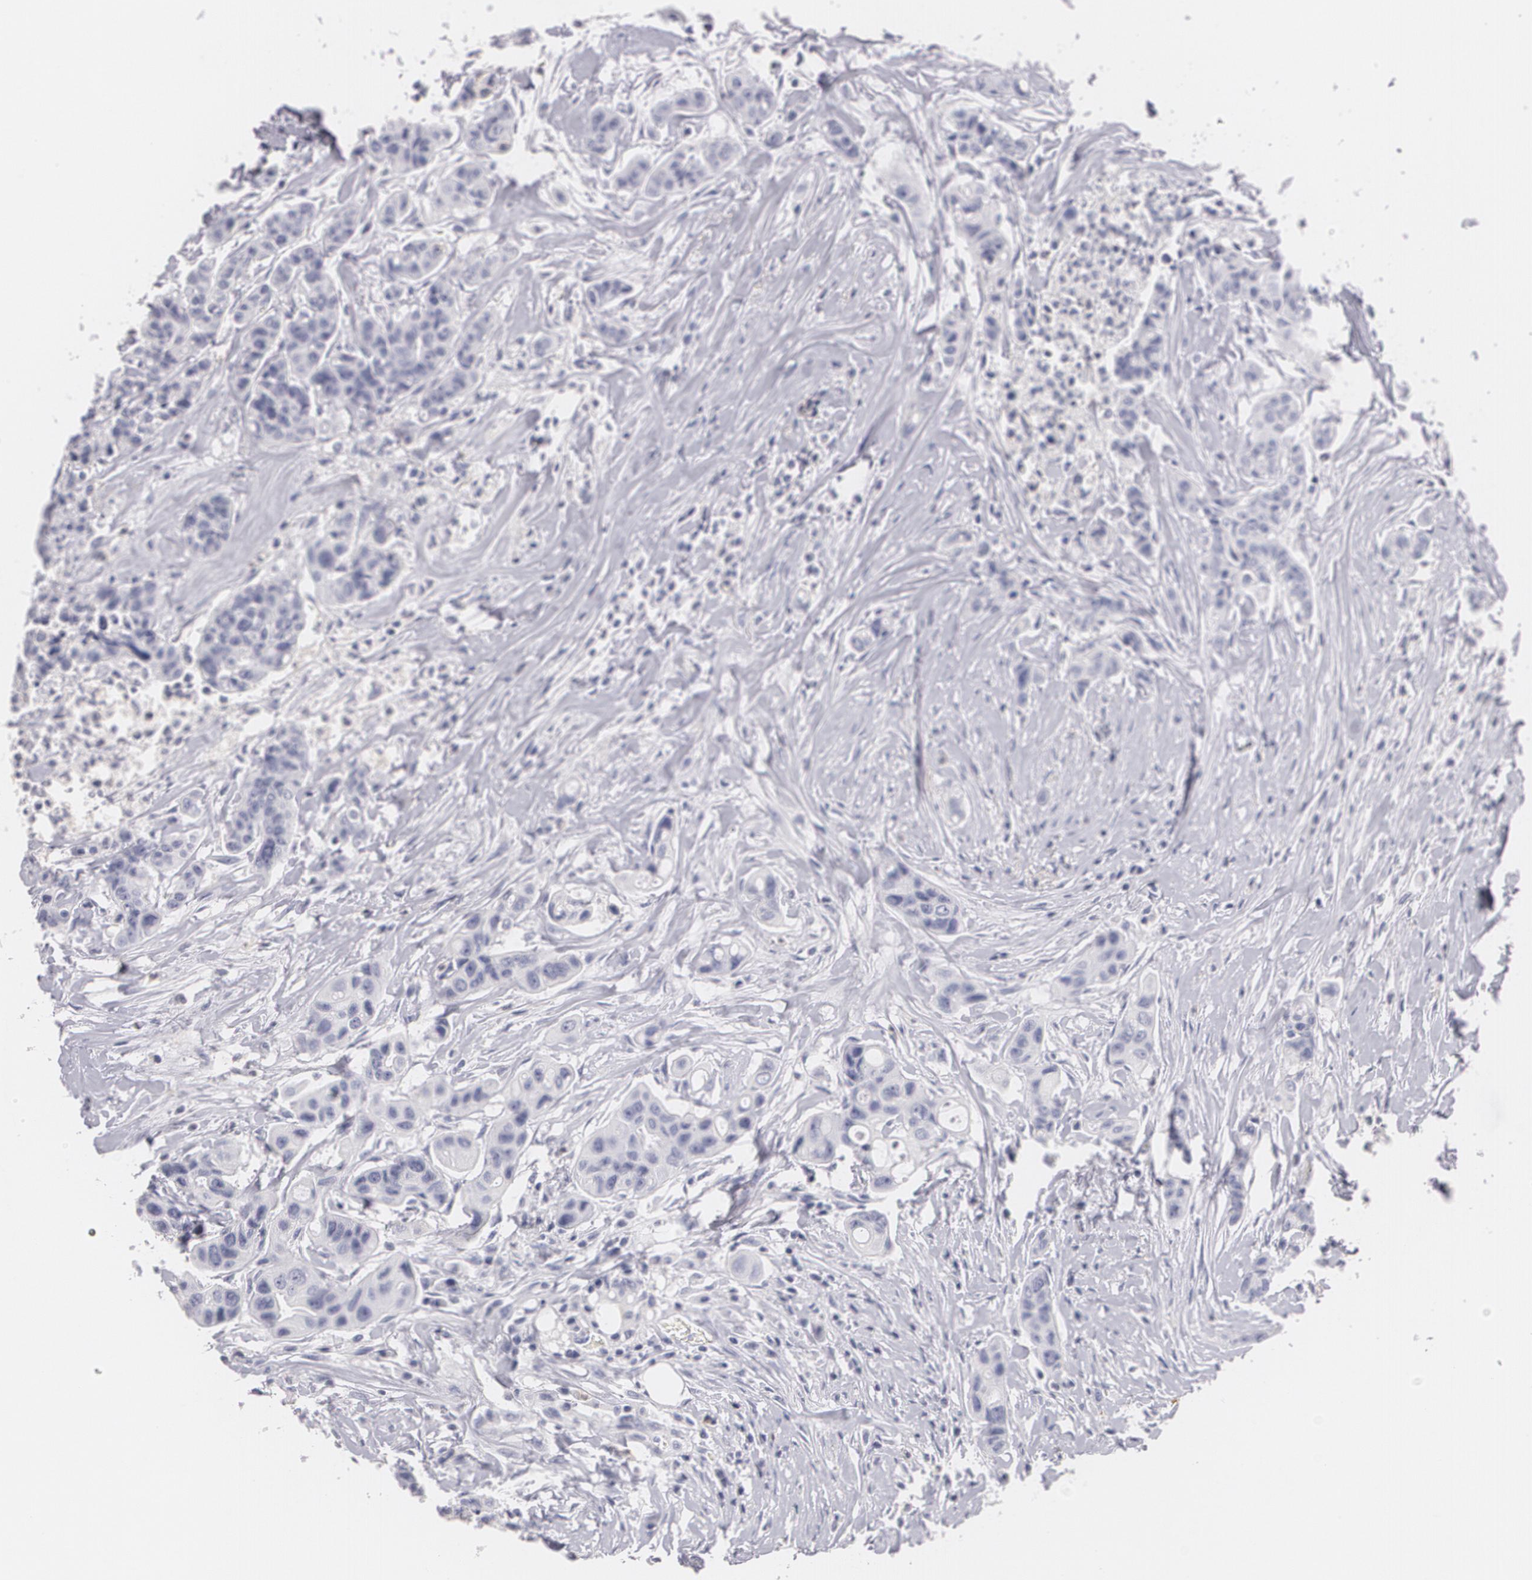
{"staining": {"intensity": "negative", "quantity": "none", "location": "none"}, "tissue": "colorectal cancer", "cell_type": "Tumor cells", "image_type": "cancer", "snomed": [{"axis": "morphology", "description": "Adenocarcinoma, NOS"}, {"axis": "topography", "description": "Colon"}], "caption": "Protein analysis of colorectal adenocarcinoma shows no significant expression in tumor cells. The staining was performed using DAB to visualize the protein expression in brown, while the nuclei were stained in blue with hematoxylin (Magnification: 20x).", "gene": "NGFR", "patient": {"sex": "female", "age": 70}}